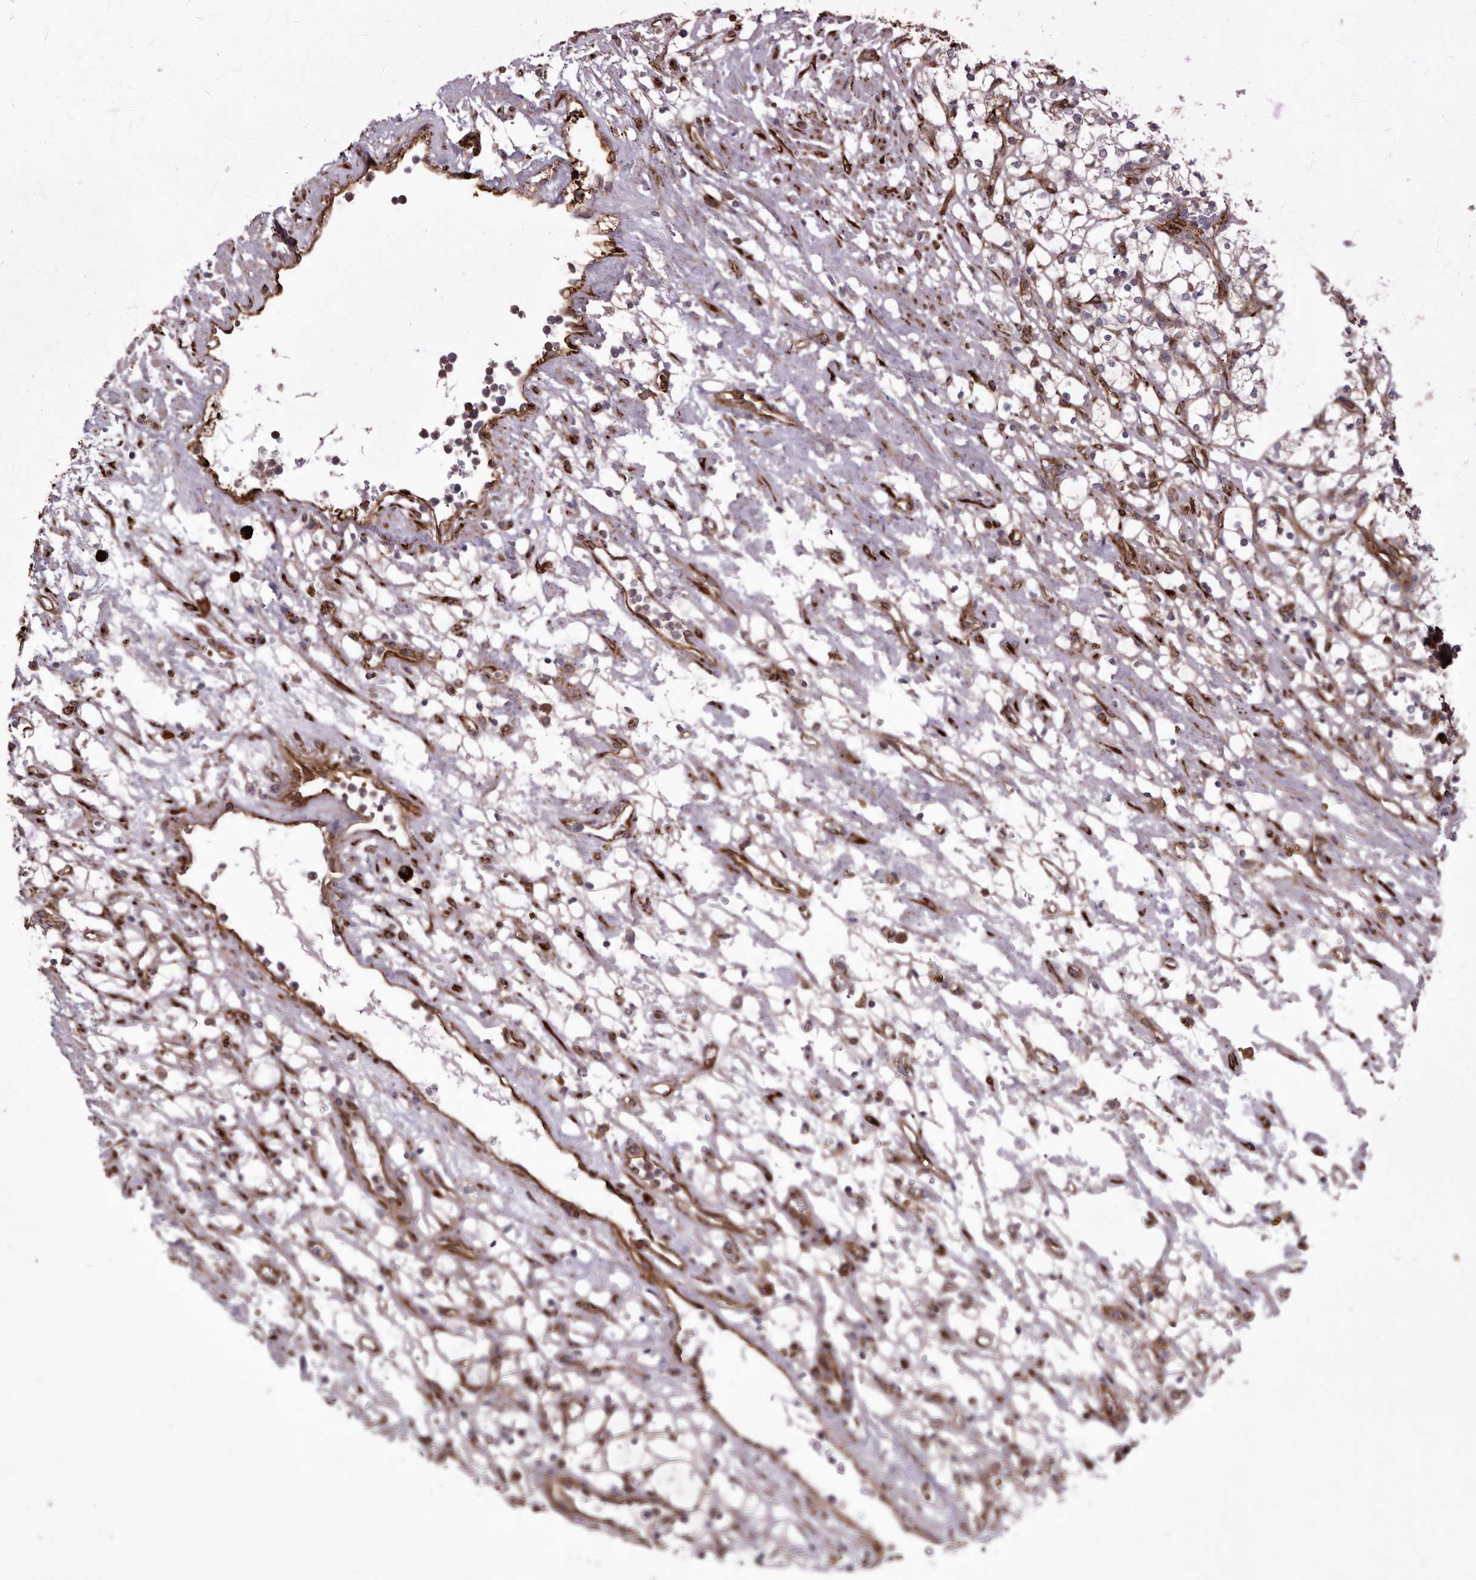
{"staining": {"intensity": "weak", "quantity": ">75%", "location": "cytoplasmic/membranous"}, "tissue": "renal cancer", "cell_type": "Tumor cells", "image_type": "cancer", "snomed": [{"axis": "morphology", "description": "Adenocarcinoma, NOS"}, {"axis": "topography", "description": "Kidney"}], "caption": "Immunohistochemistry of adenocarcinoma (renal) demonstrates low levels of weak cytoplasmic/membranous positivity in approximately >75% of tumor cells.", "gene": "WDTC1", "patient": {"sex": "female", "age": 69}}